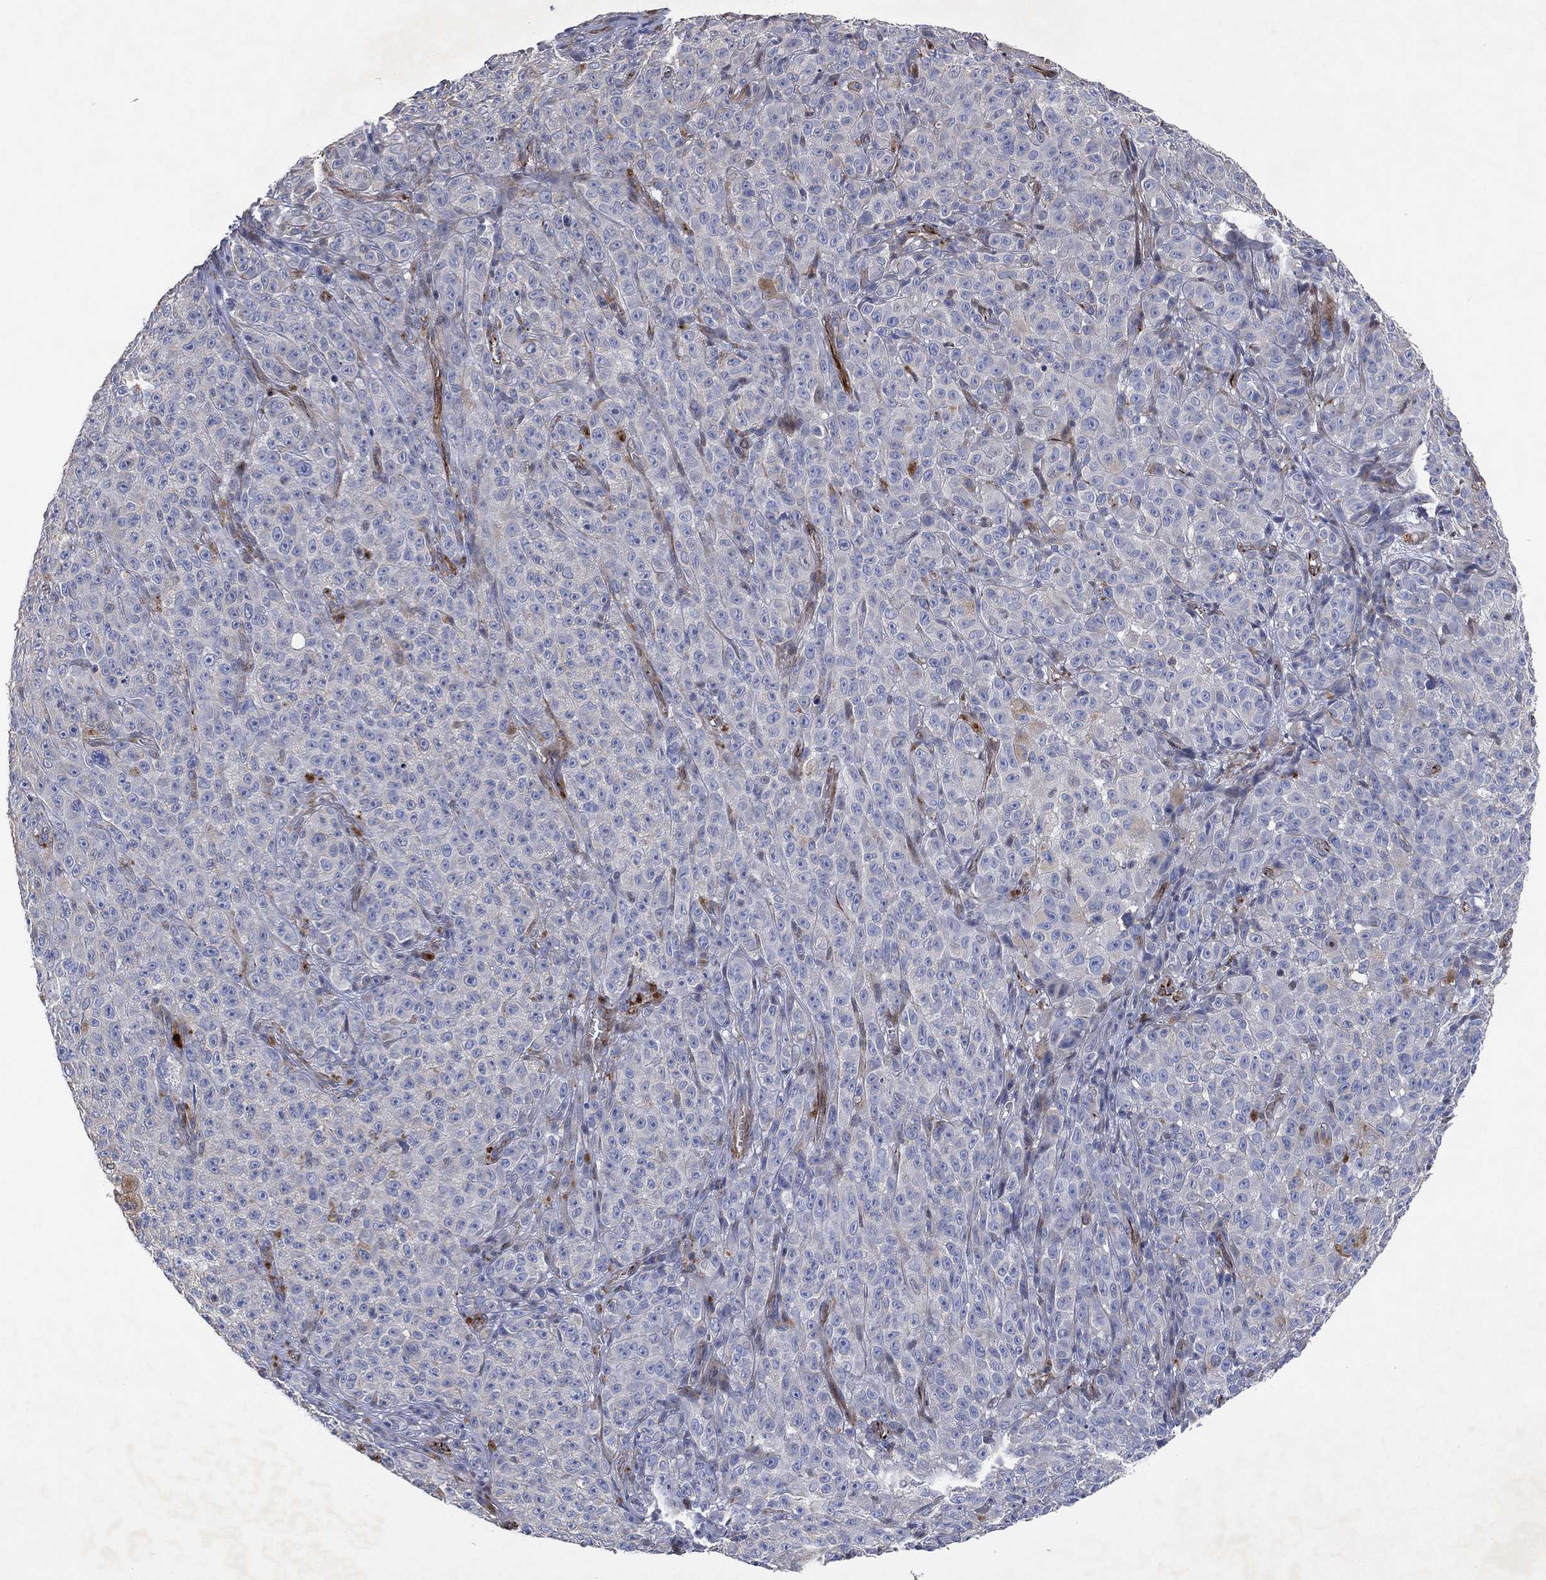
{"staining": {"intensity": "negative", "quantity": "none", "location": "none"}, "tissue": "melanoma", "cell_type": "Tumor cells", "image_type": "cancer", "snomed": [{"axis": "morphology", "description": "Malignant melanoma, NOS"}, {"axis": "topography", "description": "Skin"}], "caption": "The photomicrograph exhibits no staining of tumor cells in malignant melanoma. (Stains: DAB (3,3'-diaminobenzidine) IHC with hematoxylin counter stain, Microscopy: brightfield microscopy at high magnification).", "gene": "FLI1", "patient": {"sex": "female", "age": 82}}